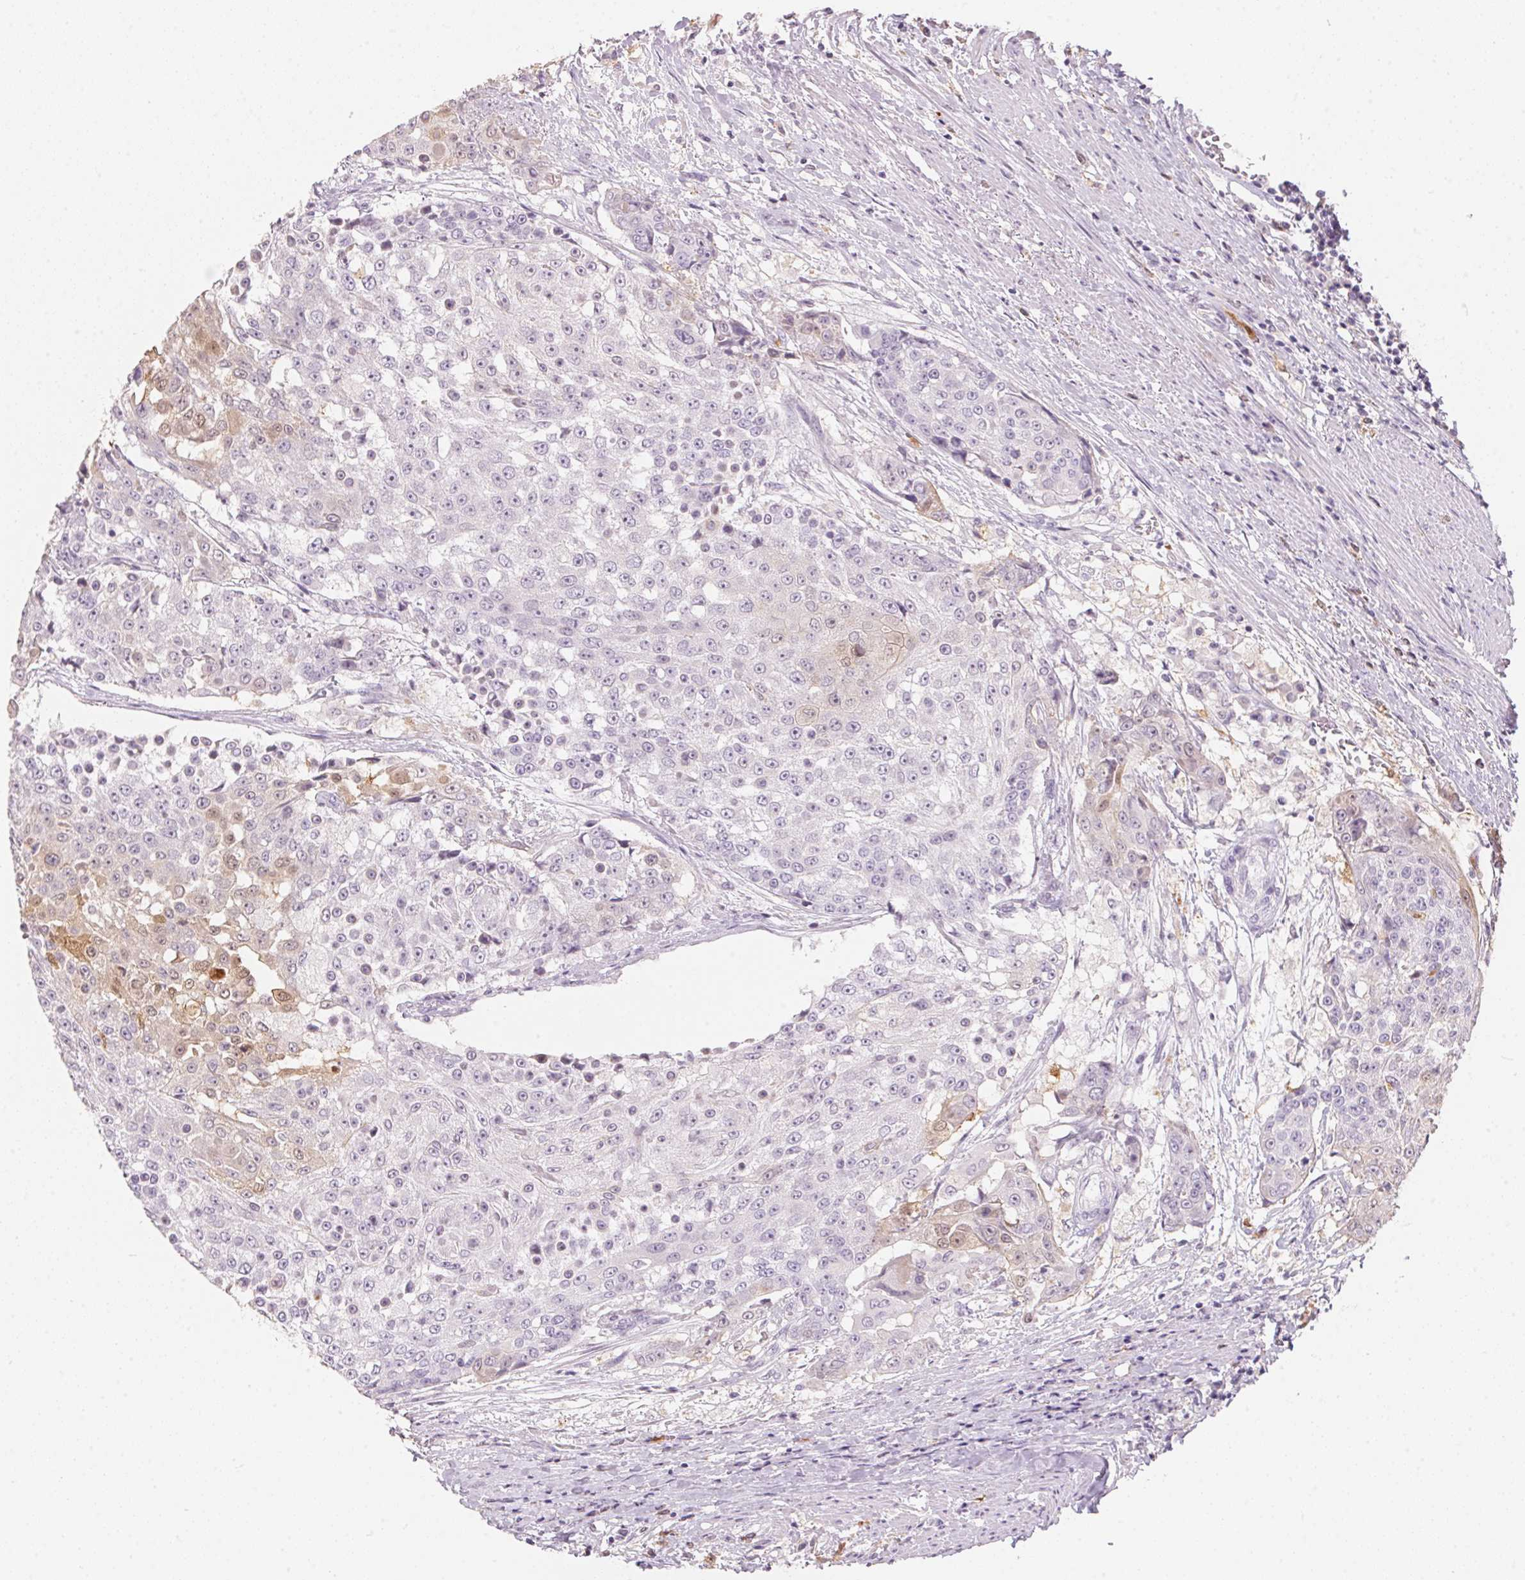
{"staining": {"intensity": "weak", "quantity": "<25%", "location": "cytoplasmic/membranous,nuclear"}, "tissue": "urothelial cancer", "cell_type": "Tumor cells", "image_type": "cancer", "snomed": [{"axis": "morphology", "description": "Urothelial carcinoma, High grade"}, {"axis": "topography", "description": "Urinary bladder"}], "caption": "The photomicrograph exhibits no significant staining in tumor cells of urothelial carcinoma (high-grade).", "gene": "SERPINB1", "patient": {"sex": "female", "age": 63}}